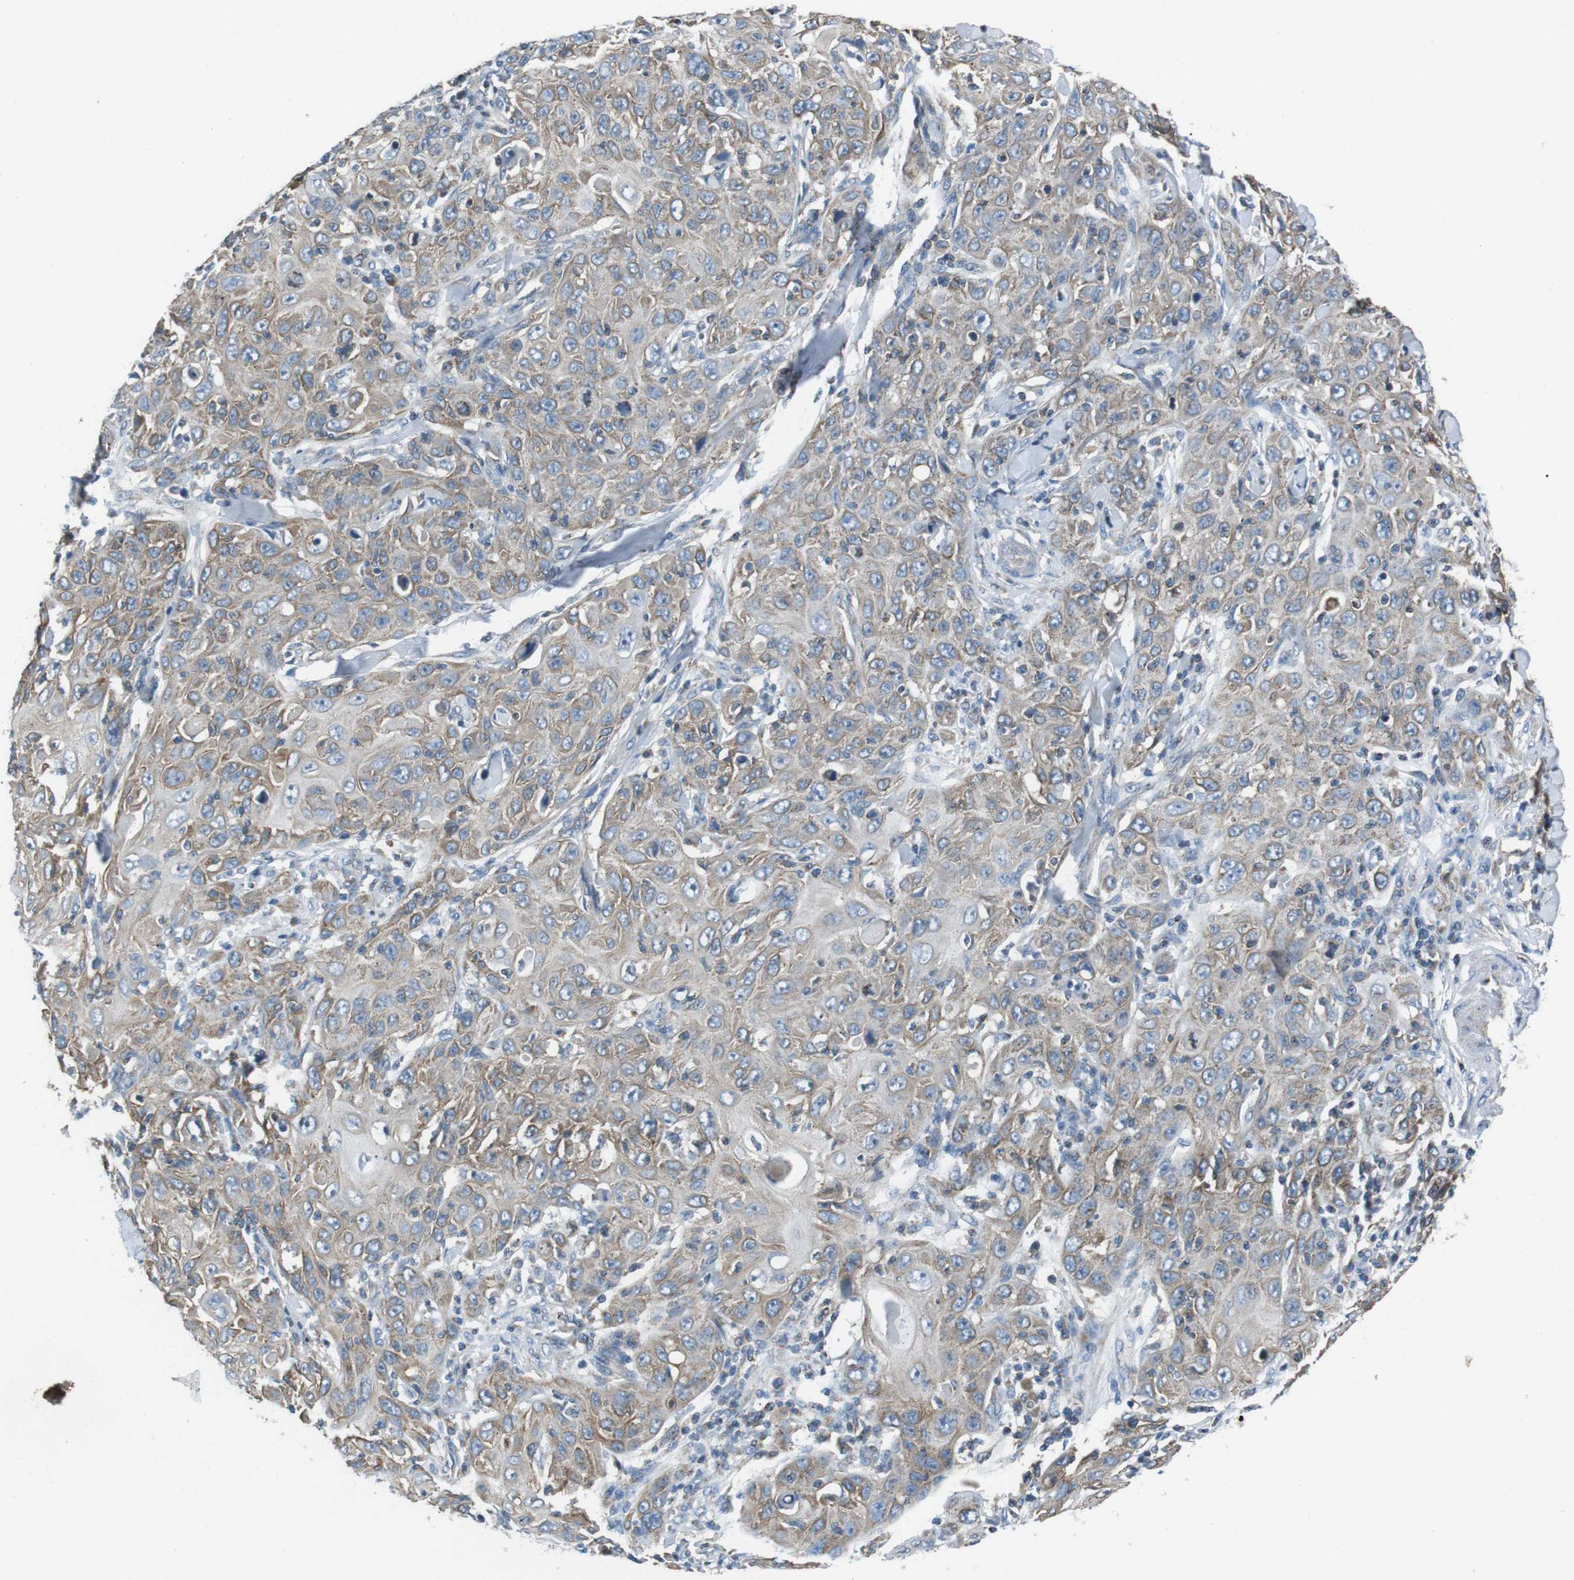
{"staining": {"intensity": "weak", "quantity": "25%-75%", "location": "cytoplasmic/membranous"}, "tissue": "skin cancer", "cell_type": "Tumor cells", "image_type": "cancer", "snomed": [{"axis": "morphology", "description": "Squamous cell carcinoma, NOS"}, {"axis": "topography", "description": "Skin"}], "caption": "The micrograph exhibits a brown stain indicating the presence of a protein in the cytoplasmic/membranous of tumor cells in skin cancer.", "gene": "FAM3B", "patient": {"sex": "female", "age": 88}}